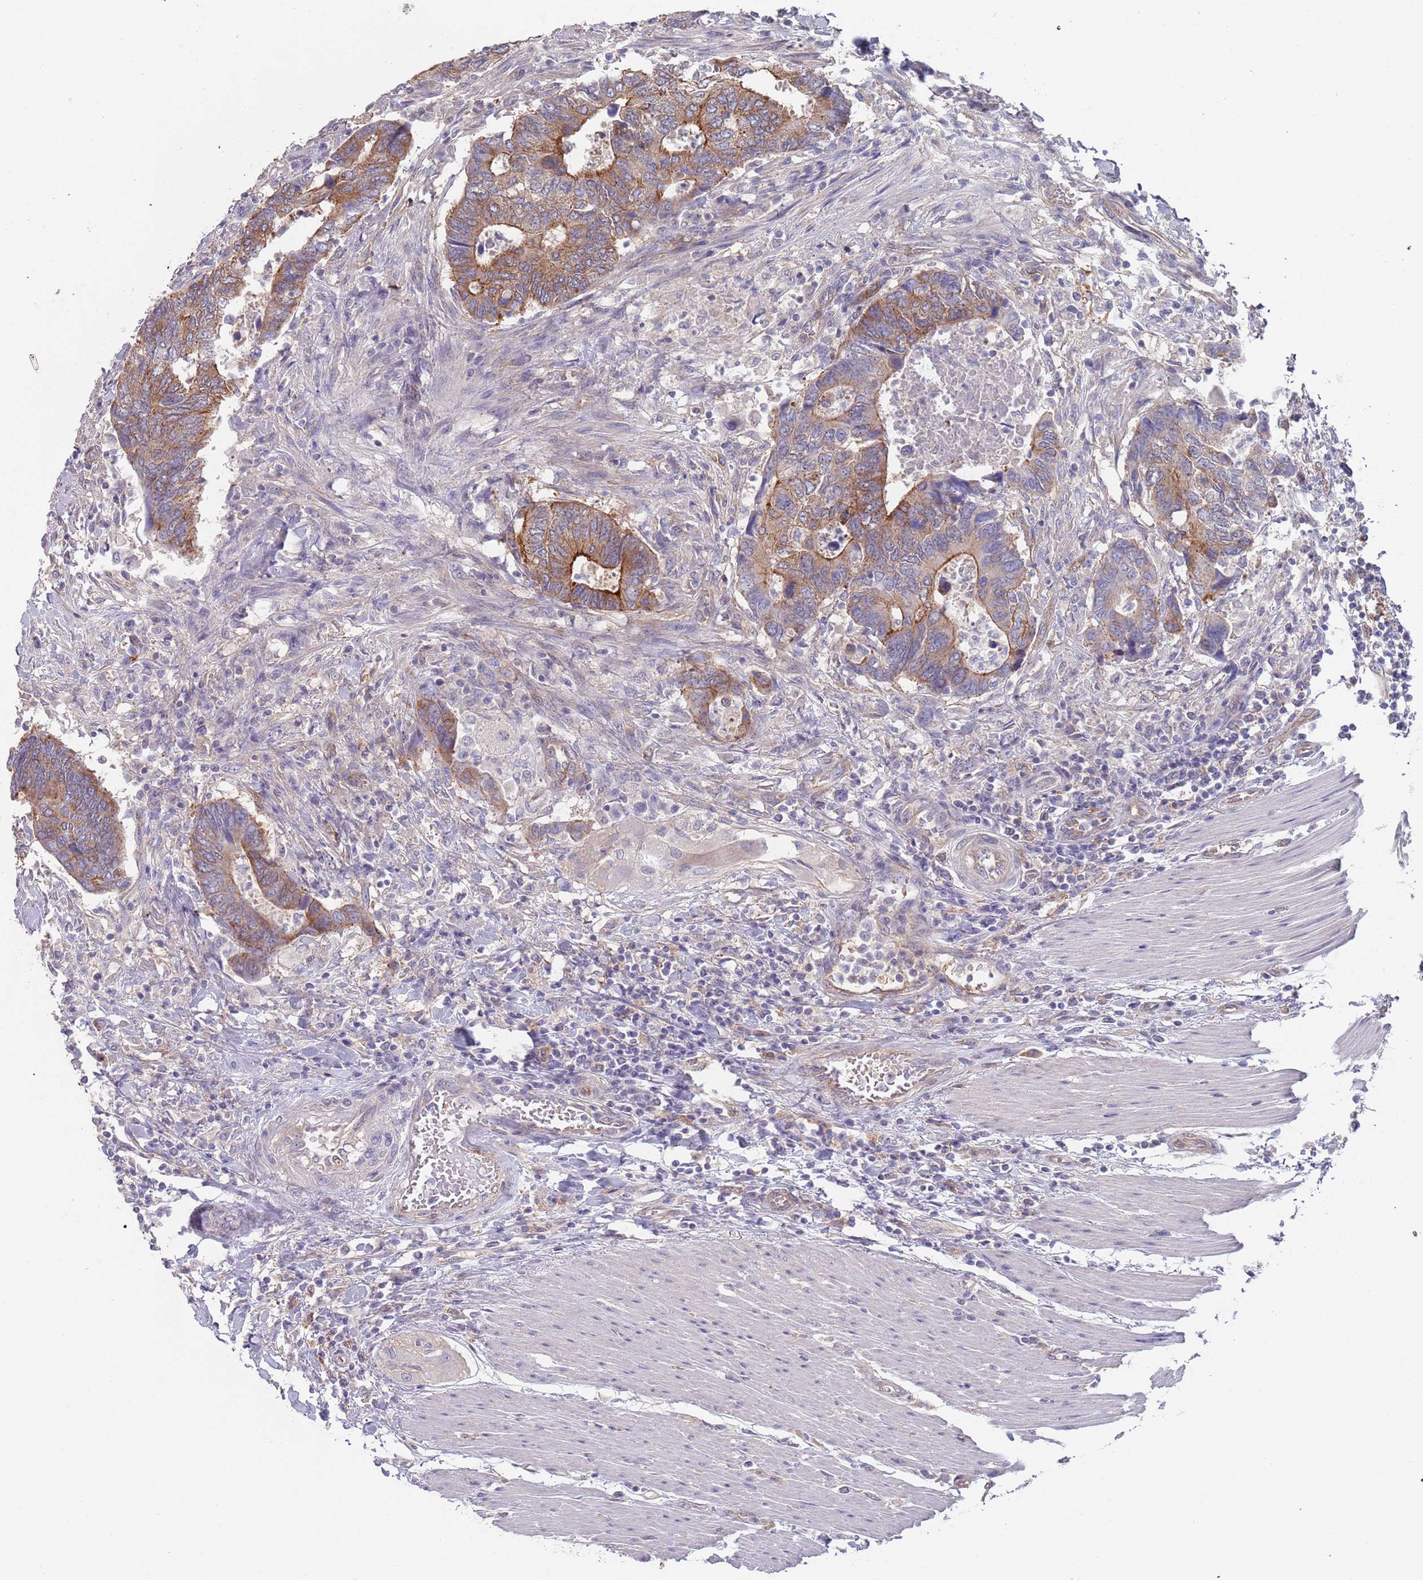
{"staining": {"intensity": "moderate", "quantity": ">75%", "location": "cytoplasmic/membranous"}, "tissue": "colorectal cancer", "cell_type": "Tumor cells", "image_type": "cancer", "snomed": [{"axis": "morphology", "description": "Adenocarcinoma, NOS"}, {"axis": "topography", "description": "Colon"}], "caption": "IHC micrograph of neoplastic tissue: colorectal adenocarcinoma stained using IHC shows medium levels of moderate protein expression localized specifically in the cytoplasmic/membranous of tumor cells, appearing as a cytoplasmic/membranous brown color.", "gene": "APPL2", "patient": {"sex": "male", "age": 87}}